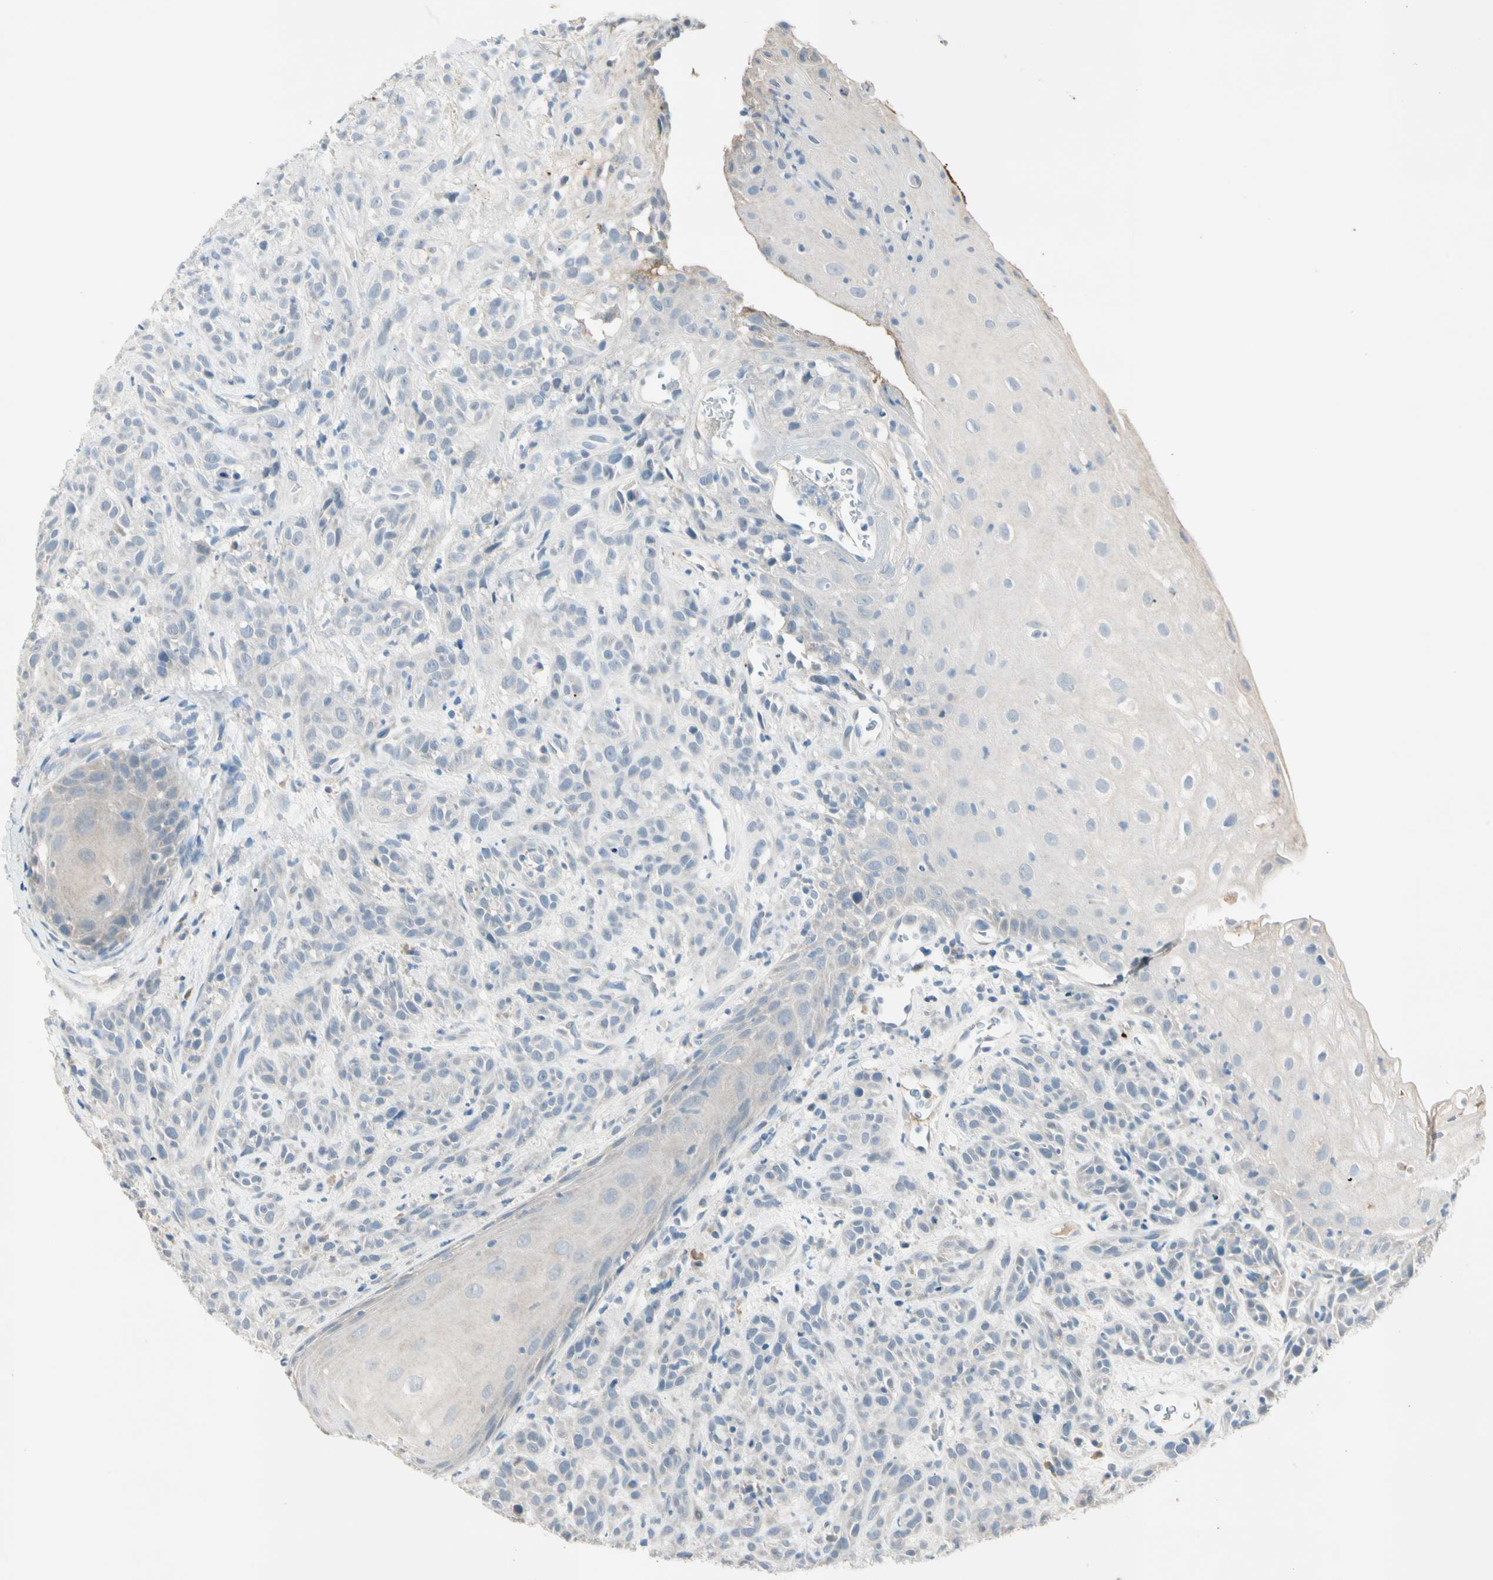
{"staining": {"intensity": "negative", "quantity": "none", "location": "none"}, "tissue": "head and neck cancer", "cell_type": "Tumor cells", "image_type": "cancer", "snomed": [{"axis": "morphology", "description": "Normal tissue, NOS"}, {"axis": "morphology", "description": "Squamous cell carcinoma, NOS"}, {"axis": "topography", "description": "Cartilage tissue"}, {"axis": "topography", "description": "Head-Neck"}], "caption": "Head and neck squamous cell carcinoma stained for a protein using immunohistochemistry (IHC) demonstrates no positivity tumor cells.", "gene": "SERPIND1", "patient": {"sex": "male", "age": 62}}